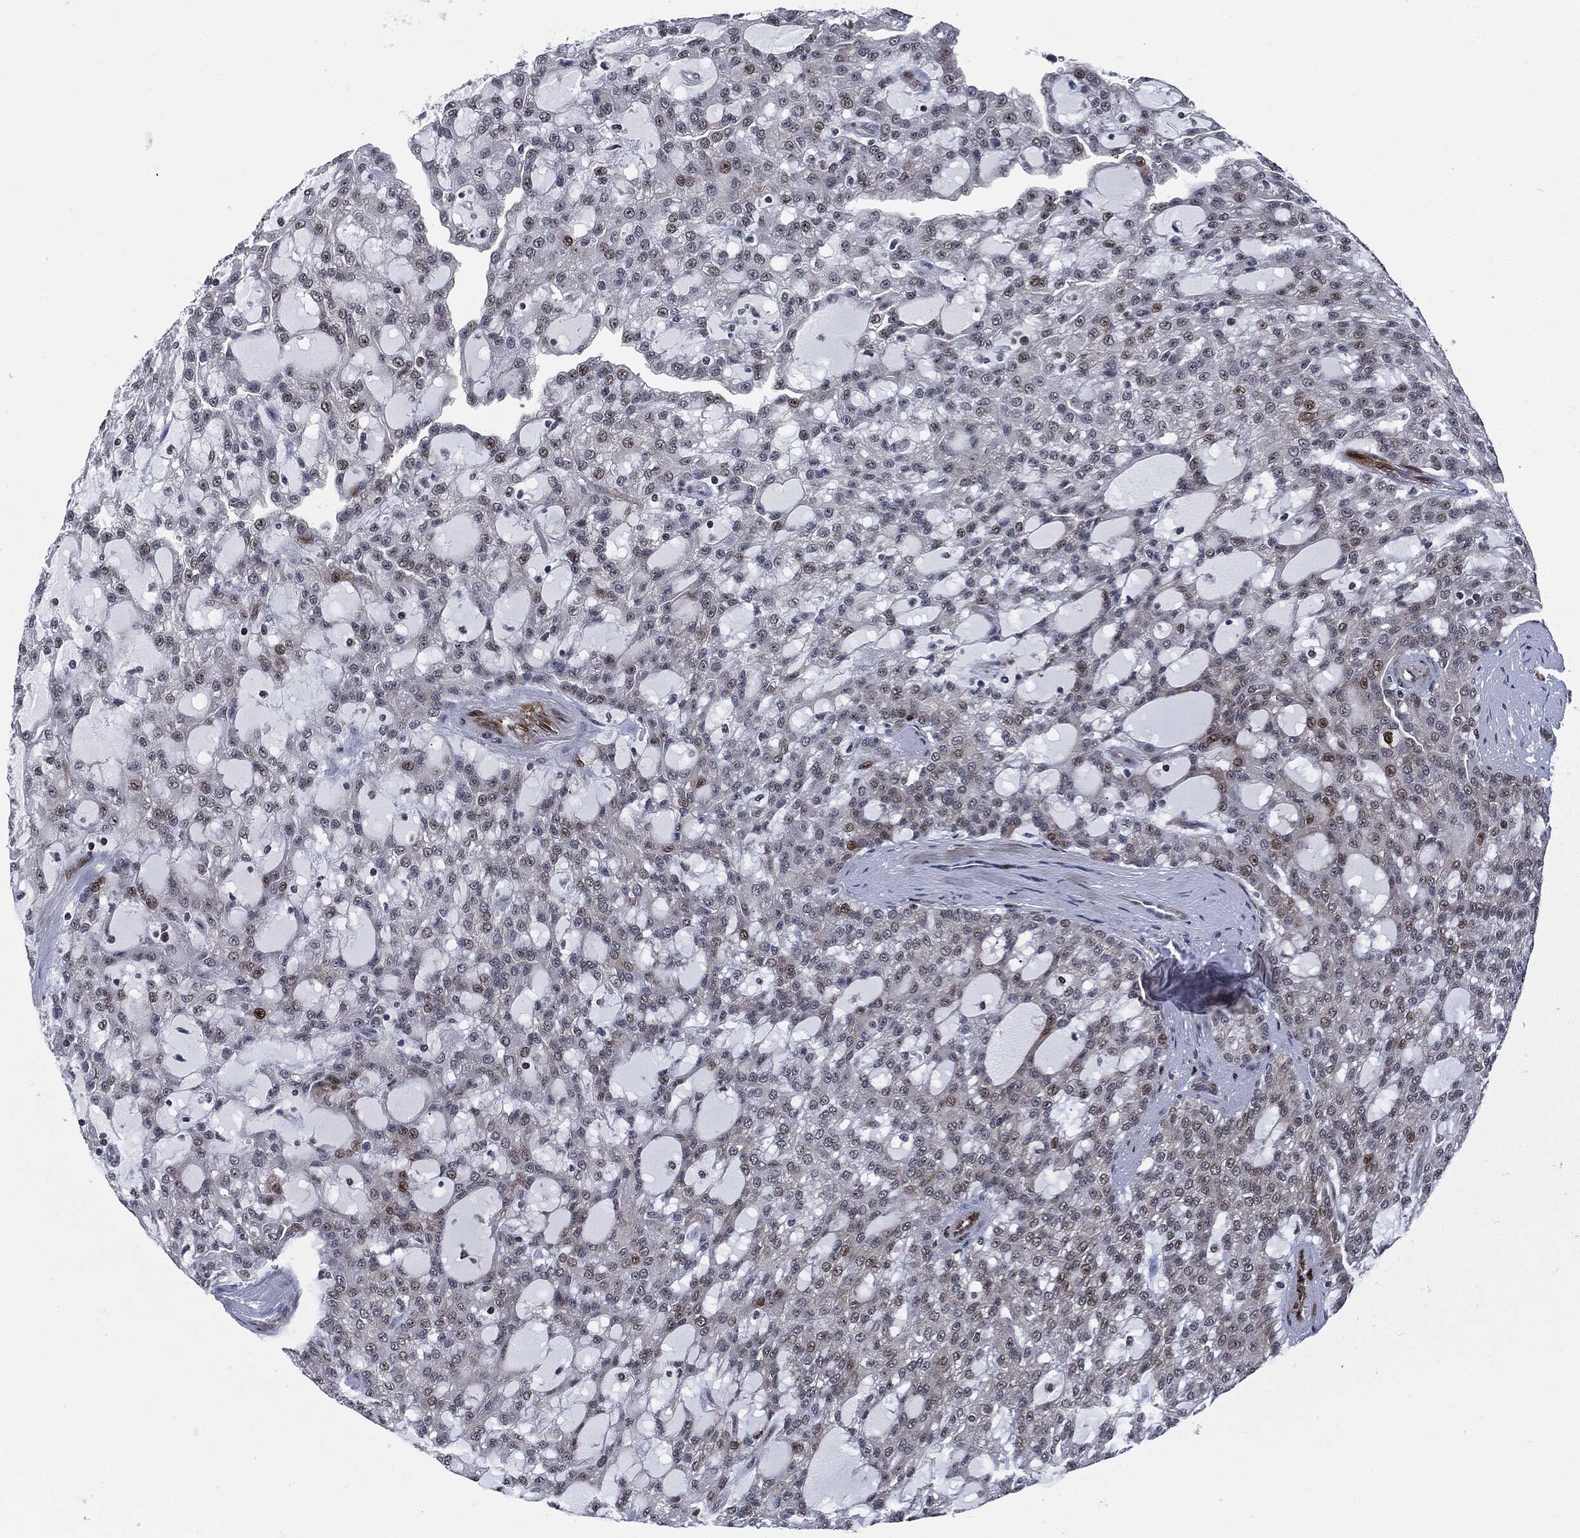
{"staining": {"intensity": "moderate", "quantity": "<25%", "location": "nuclear"}, "tissue": "renal cancer", "cell_type": "Tumor cells", "image_type": "cancer", "snomed": [{"axis": "morphology", "description": "Adenocarcinoma, NOS"}, {"axis": "topography", "description": "Kidney"}], "caption": "Moderate nuclear protein expression is seen in approximately <25% of tumor cells in adenocarcinoma (renal).", "gene": "AKT2", "patient": {"sex": "male", "age": 63}}